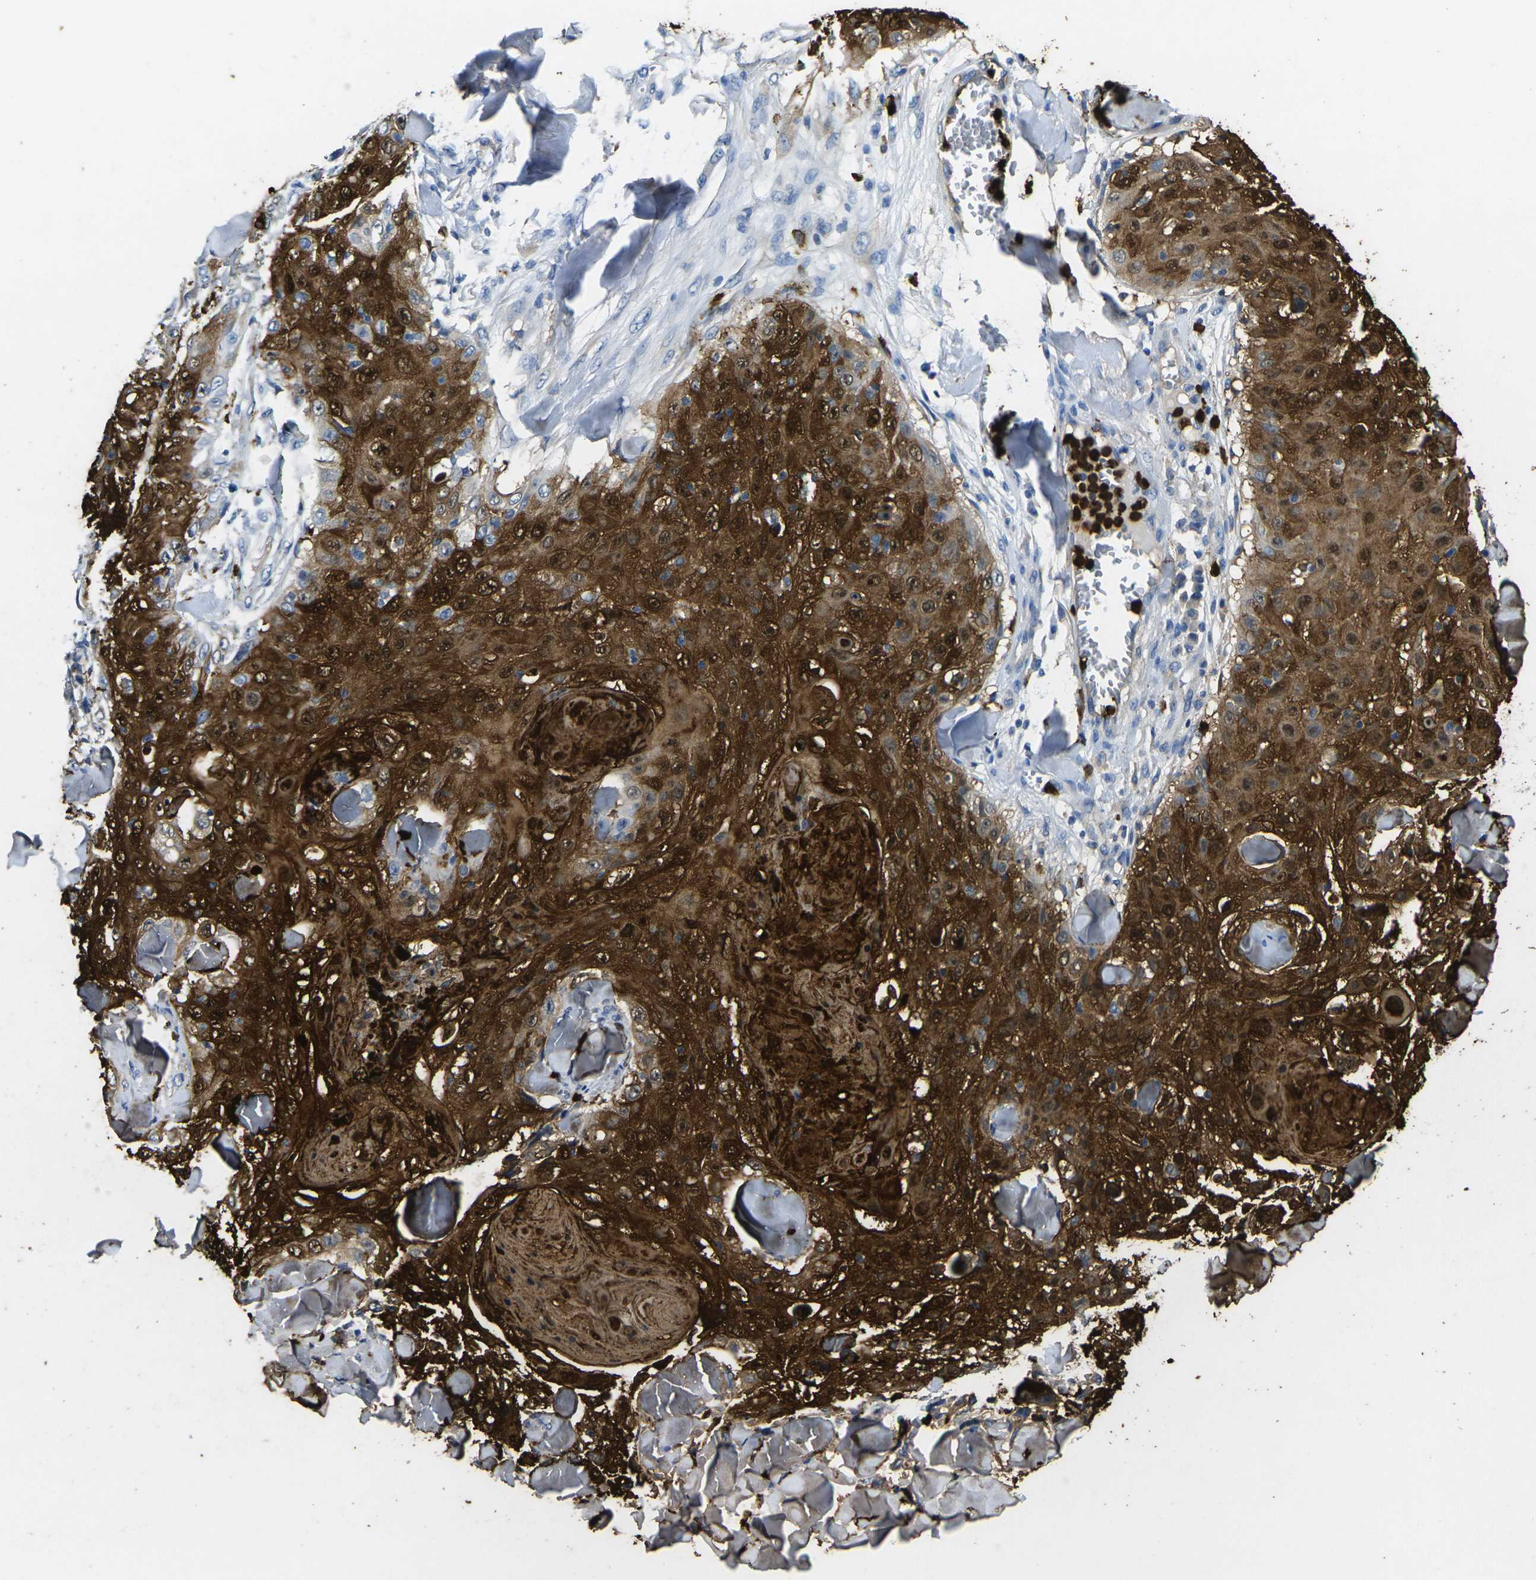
{"staining": {"intensity": "strong", "quantity": ">75%", "location": "cytoplasmic/membranous,nuclear"}, "tissue": "skin cancer", "cell_type": "Tumor cells", "image_type": "cancer", "snomed": [{"axis": "morphology", "description": "Squamous cell carcinoma, NOS"}, {"axis": "topography", "description": "Skin"}], "caption": "Immunohistochemical staining of skin cancer shows high levels of strong cytoplasmic/membranous and nuclear protein staining in approximately >75% of tumor cells.", "gene": "S100A9", "patient": {"sex": "male", "age": 86}}